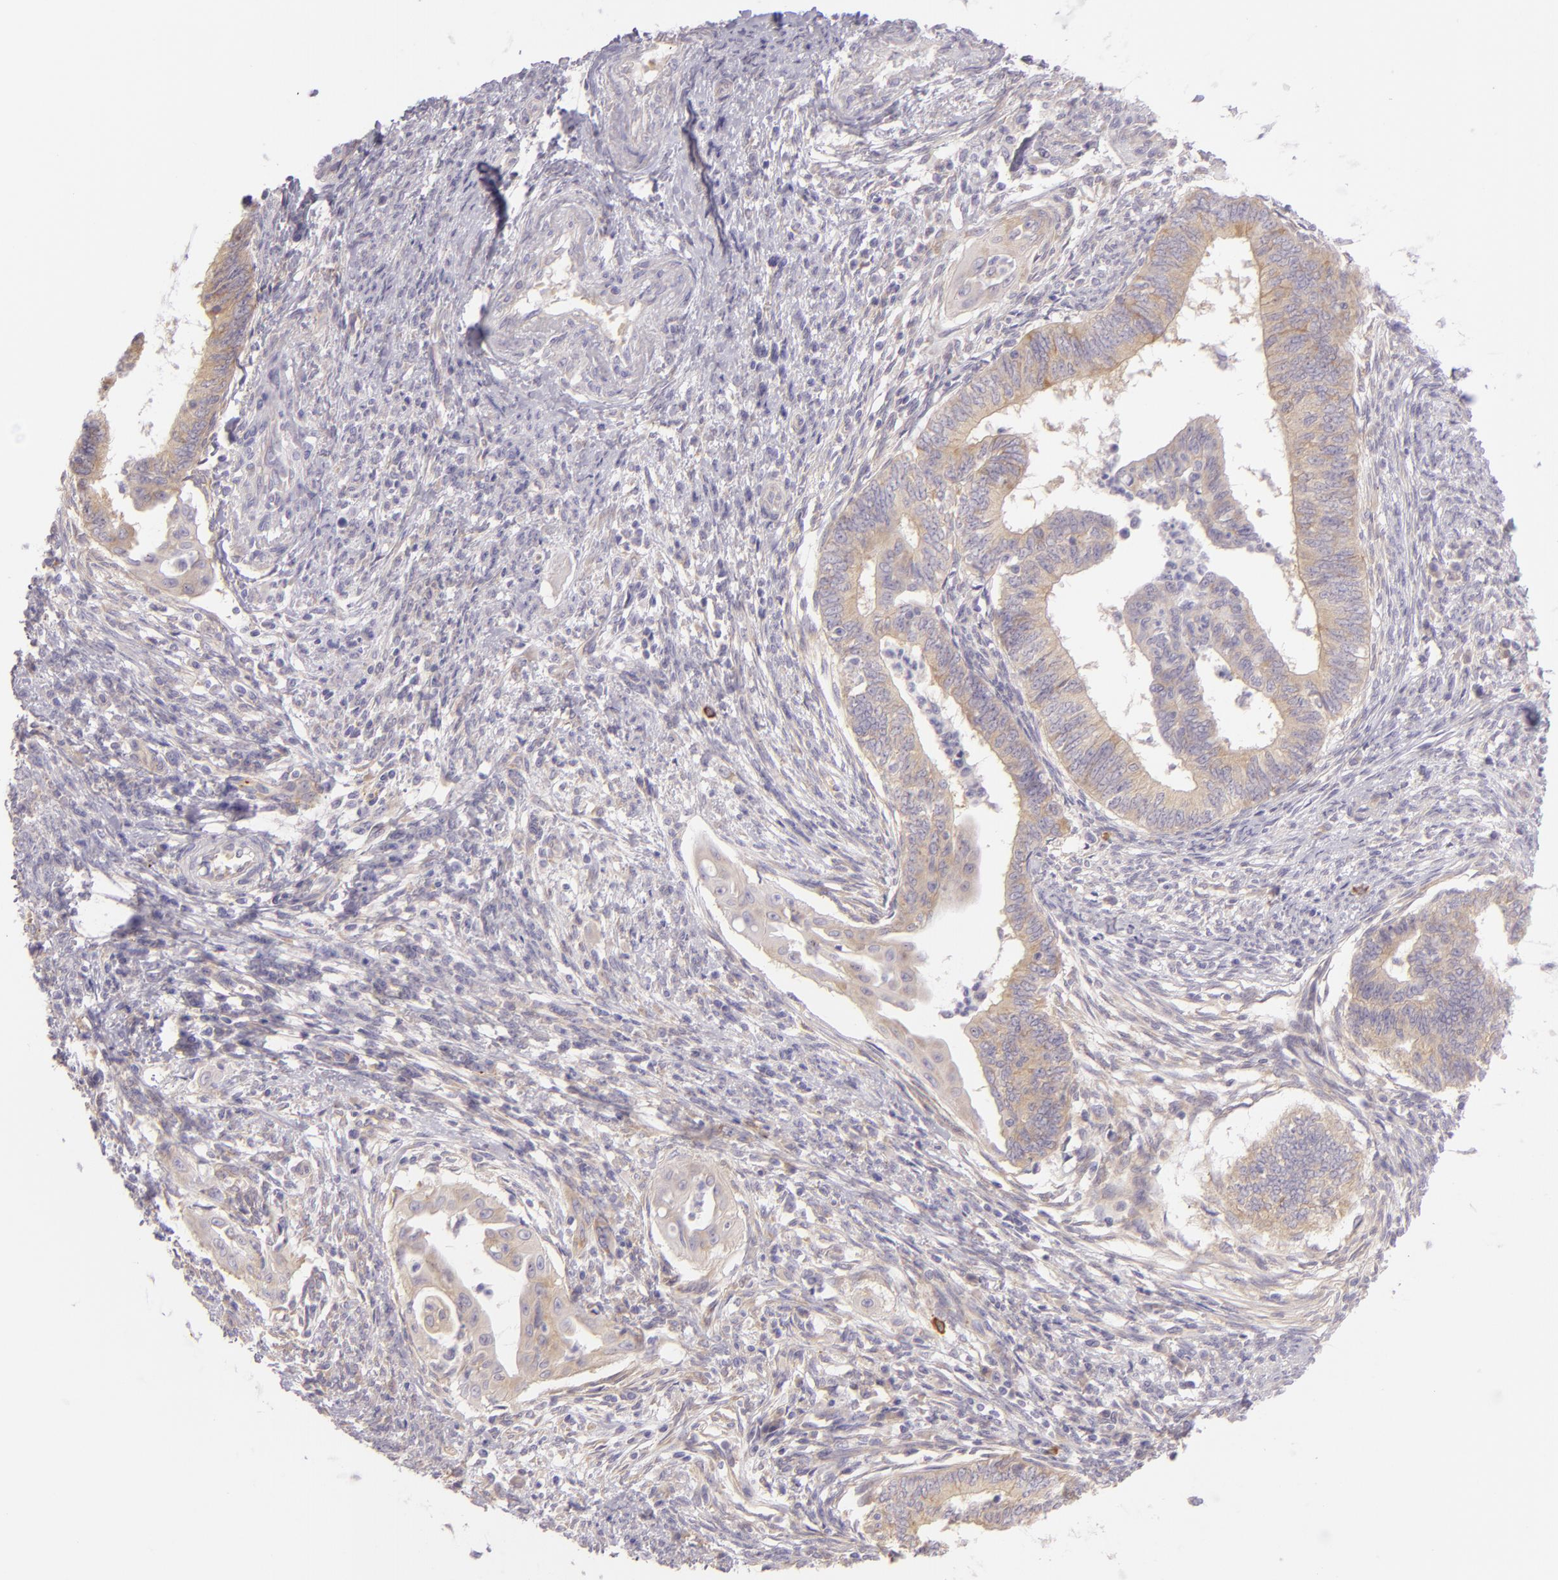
{"staining": {"intensity": "weak", "quantity": ">75%", "location": "cytoplasmic/membranous"}, "tissue": "endometrial cancer", "cell_type": "Tumor cells", "image_type": "cancer", "snomed": [{"axis": "morphology", "description": "Adenocarcinoma, NOS"}, {"axis": "topography", "description": "Endometrium"}], "caption": "About >75% of tumor cells in endometrial cancer (adenocarcinoma) show weak cytoplasmic/membranous protein expression as visualized by brown immunohistochemical staining.", "gene": "ZC3H7B", "patient": {"sex": "female", "age": 66}}